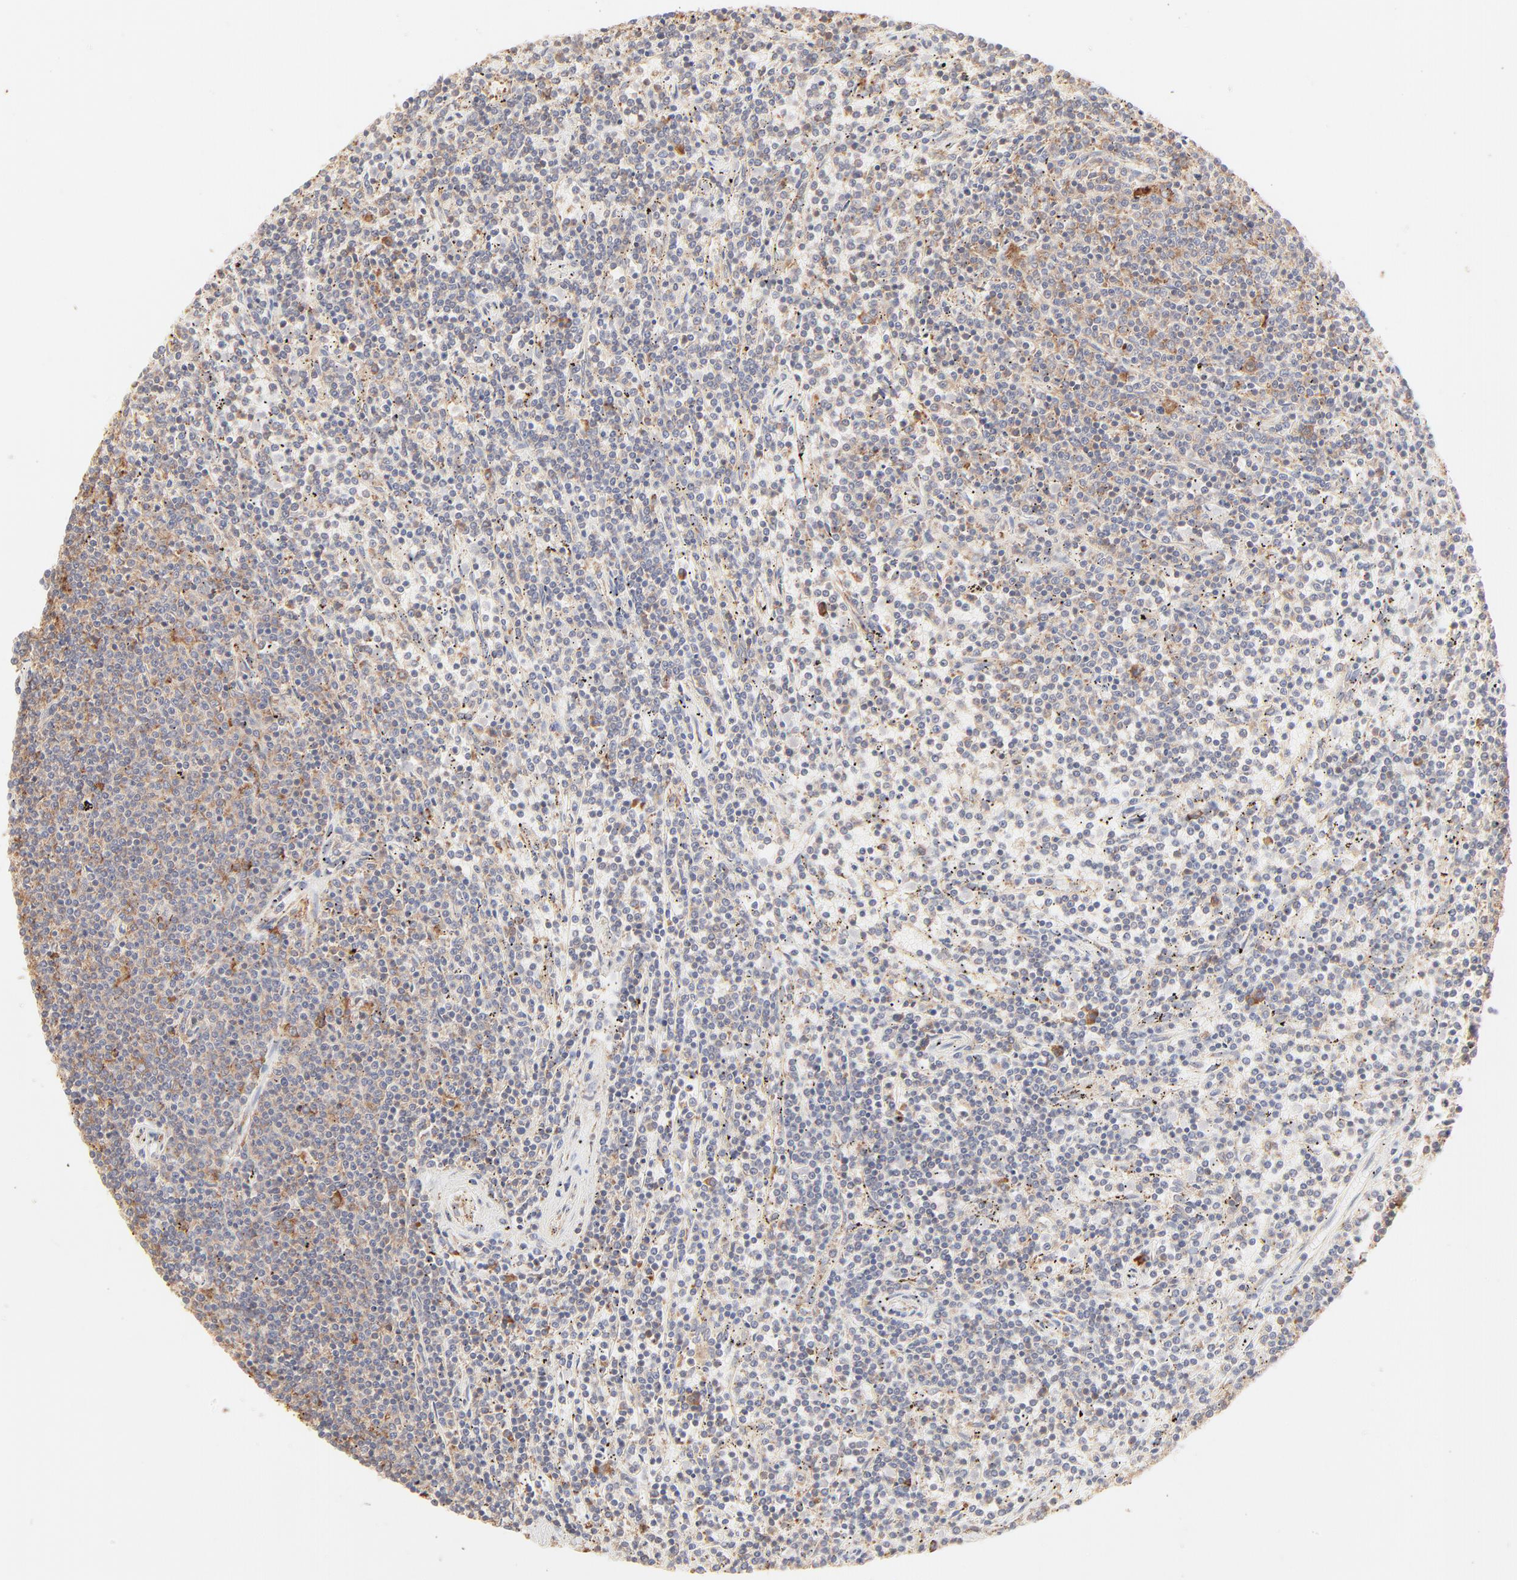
{"staining": {"intensity": "weak", "quantity": "25%-75%", "location": "cytoplasmic/membranous"}, "tissue": "lymphoma", "cell_type": "Tumor cells", "image_type": "cancer", "snomed": [{"axis": "morphology", "description": "Malignant lymphoma, non-Hodgkin's type, Low grade"}, {"axis": "topography", "description": "Spleen"}], "caption": "Immunohistochemistry (IHC) of human lymphoma demonstrates low levels of weak cytoplasmic/membranous staining in approximately 25%-75% of tumor cells.", "gene": "RPS20", "patient": {"sex": "female", "age": 50}}